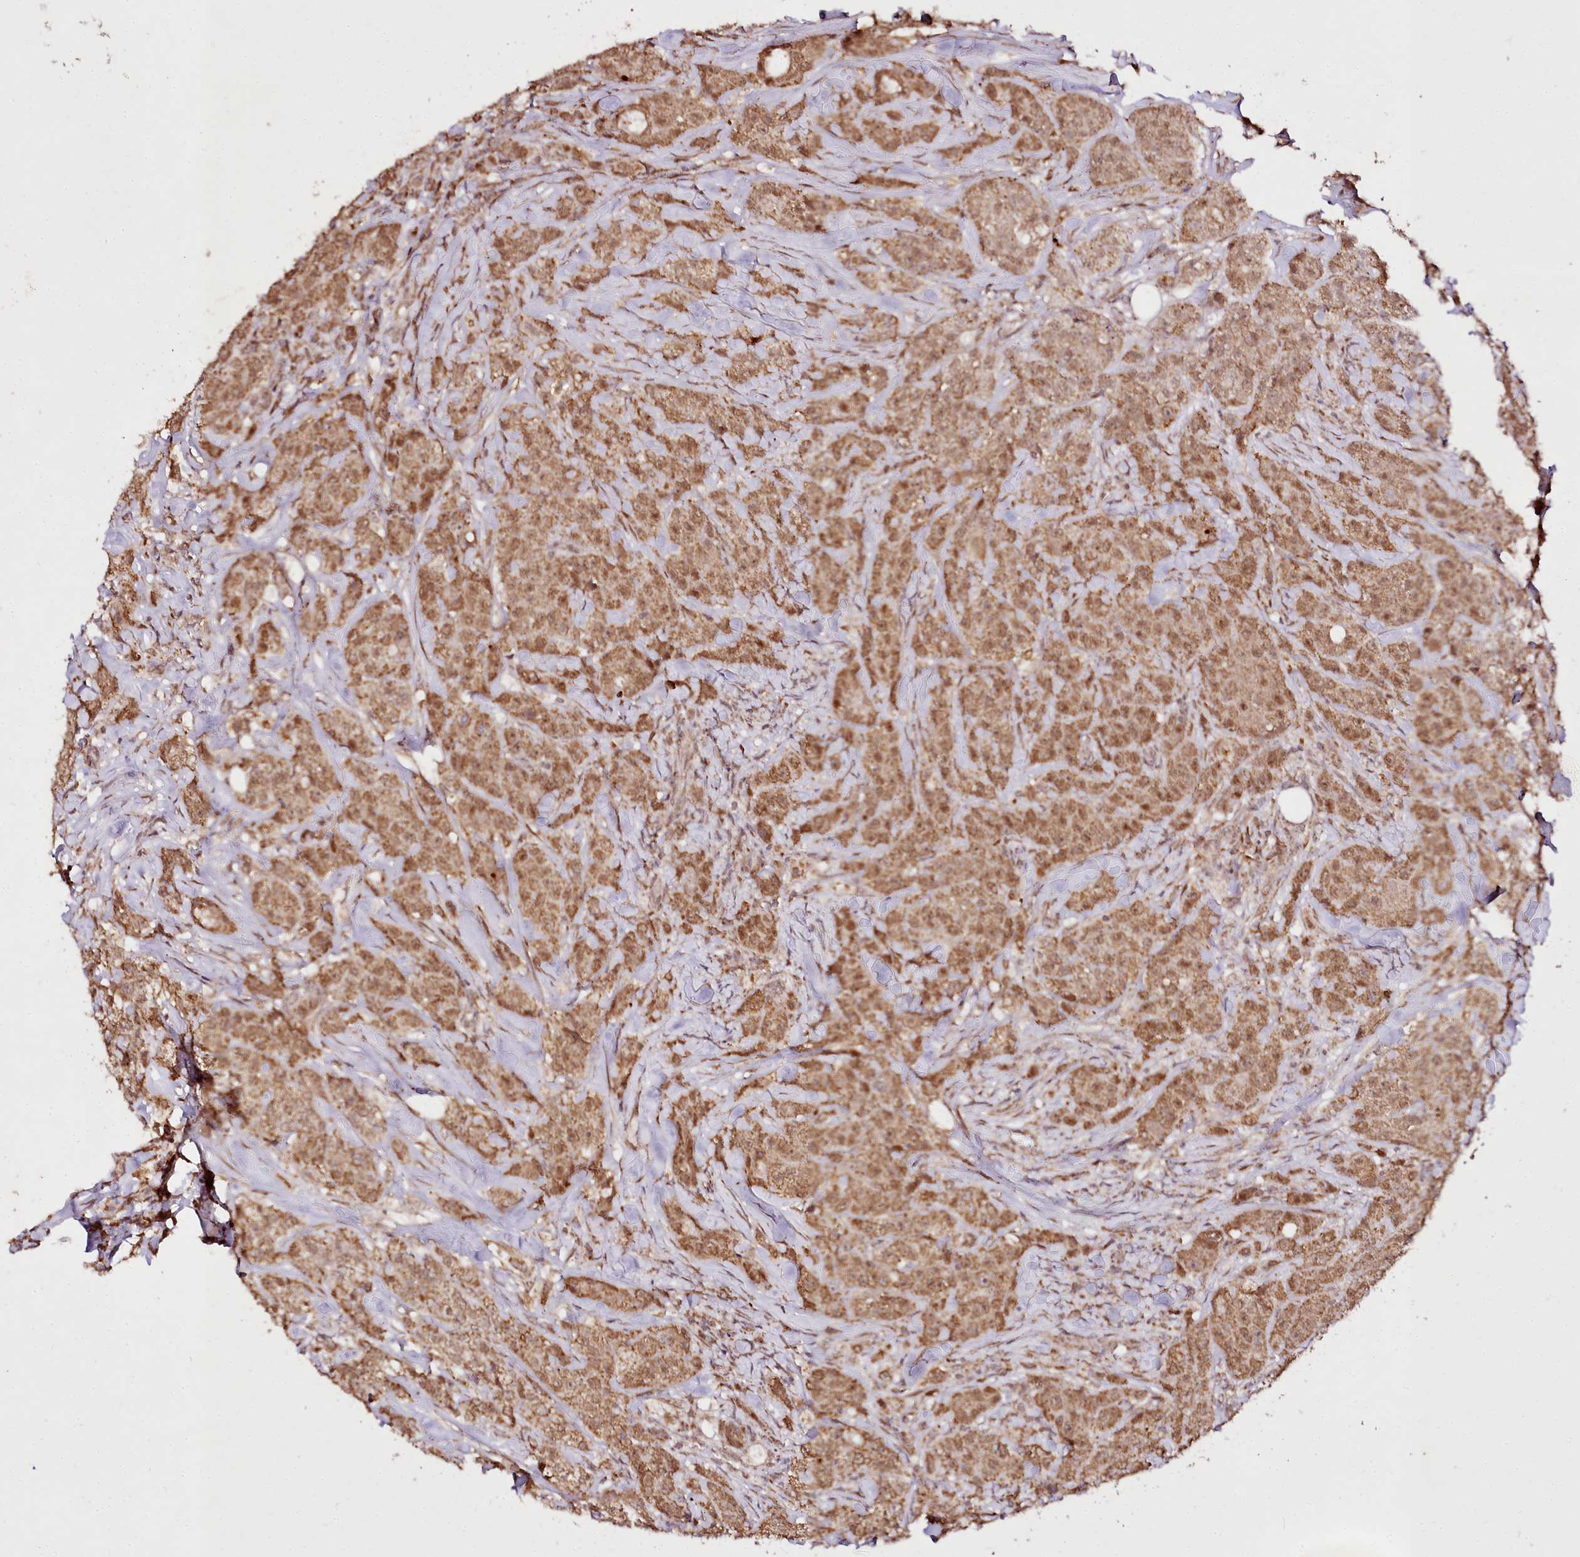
{"staining": {"intensity": "moderate", "quantity": ">75%", "location": "cytoplasmic/membranous,nuclear"}, "tissue": "breast cancer", "cell_type": "Tumor cells", "image_type": "cancer", "snomed": [{"axis": "morphology", "description": "Duct carcinoma"}, {"axis": "topography", "description": "Breast"}], "caption": "Breast cancer was stained to show a protein in brown. There is medium levels of moderate cytoplasmic/membranous and nuclear expression in about >75% of tumor cells. The protein of interest is shown in brown color, while the nuclei are stained blue.", "gene": "EDIL3", "patient": {"sex": "female", "age": 43}}